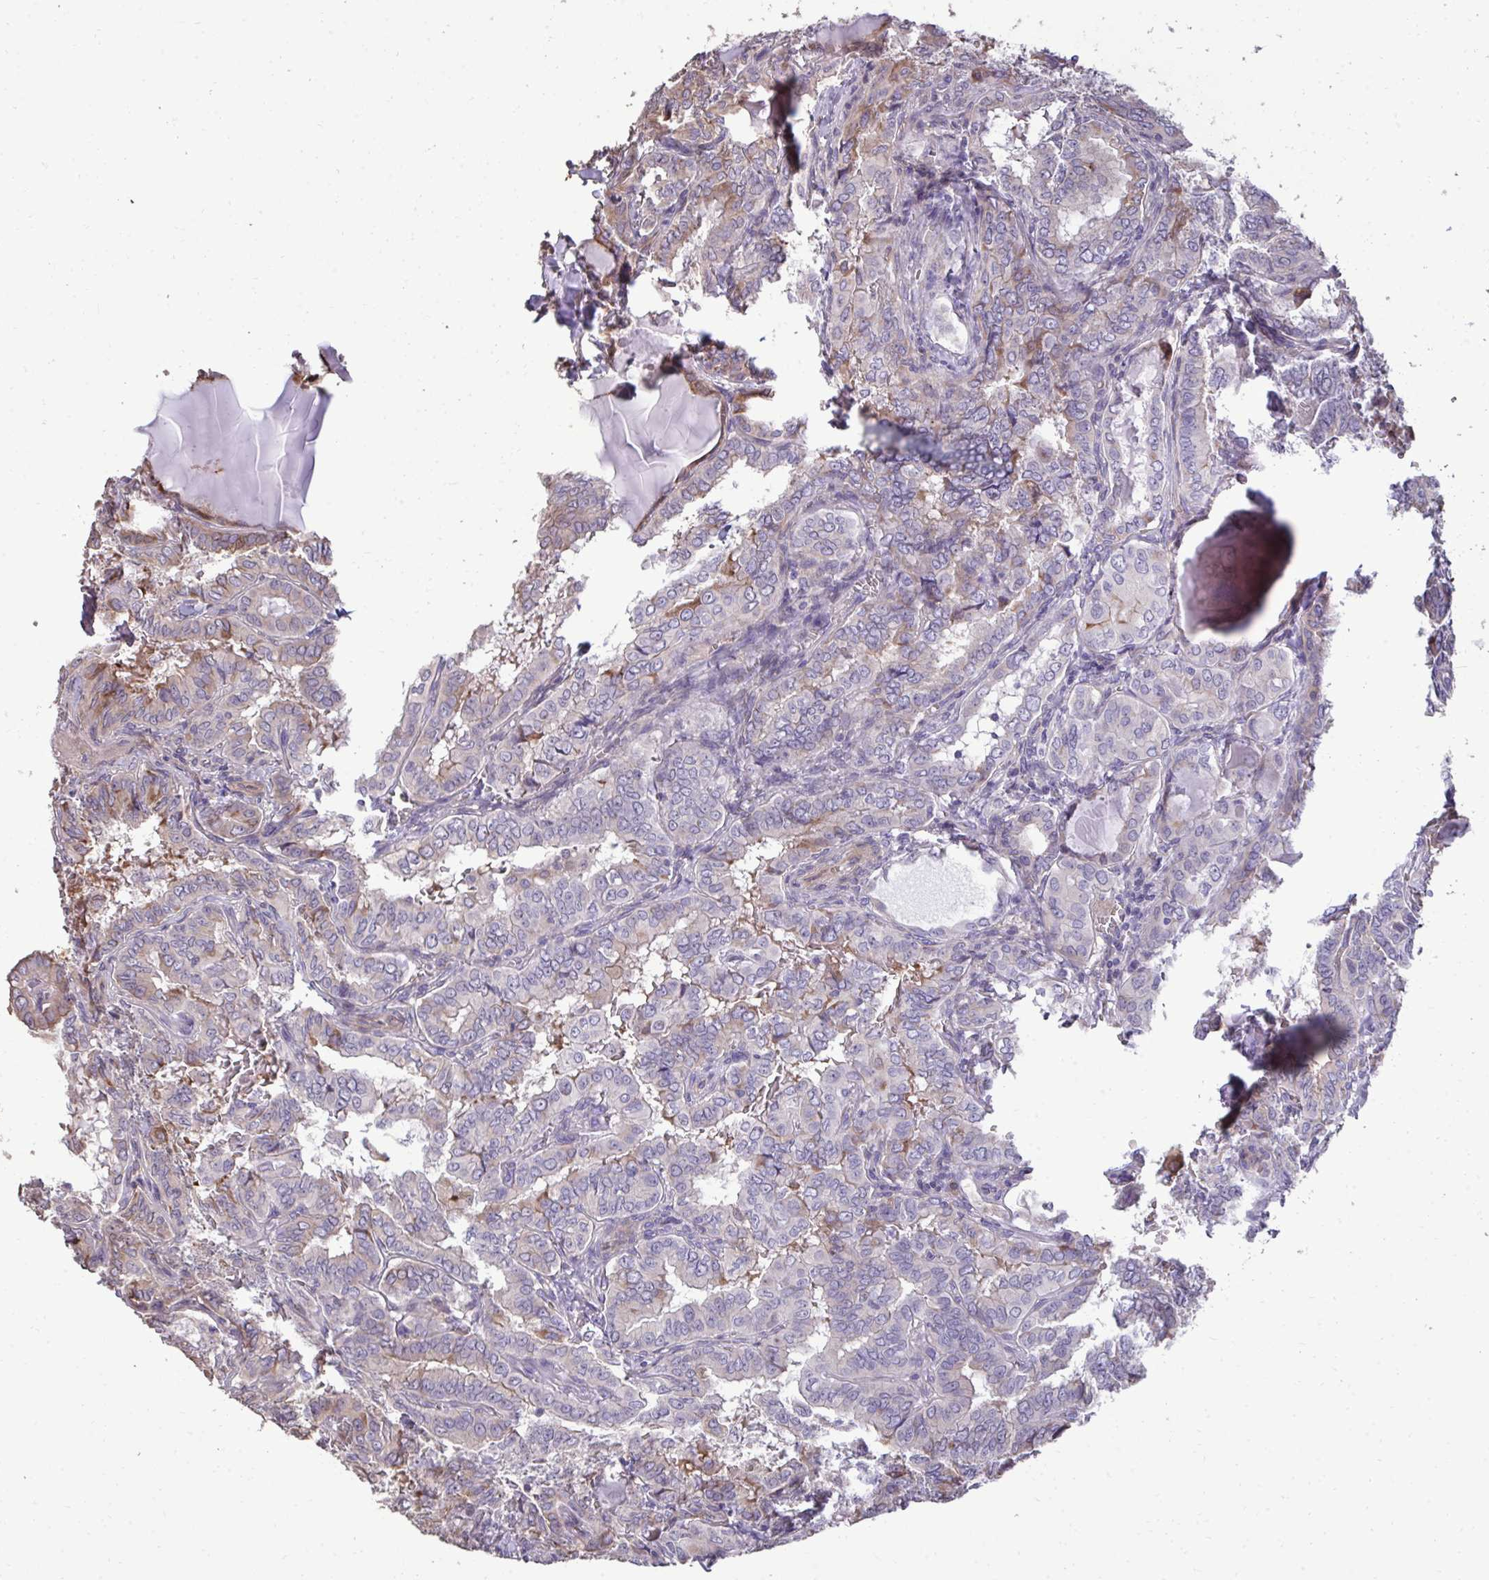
{"staining": {"intensity": "negative", "quantity": "none", "location": "none"}, "tissue": "thyroid cancer", "cell_type": "Tumor cells", "image_type": "cancer", "snomed": [{"axis": "morphology", "description": "Papillary adenocarcinoma, NOS"}, {"axis": "topography", "description": "Thyroid gland"}], "caption": "The image reveals no staining of tumor cells in papillary adenocarcinoma (thyroid).", "gene": "FIBCD1", "patient": {"sex": "female", "age": 46}}